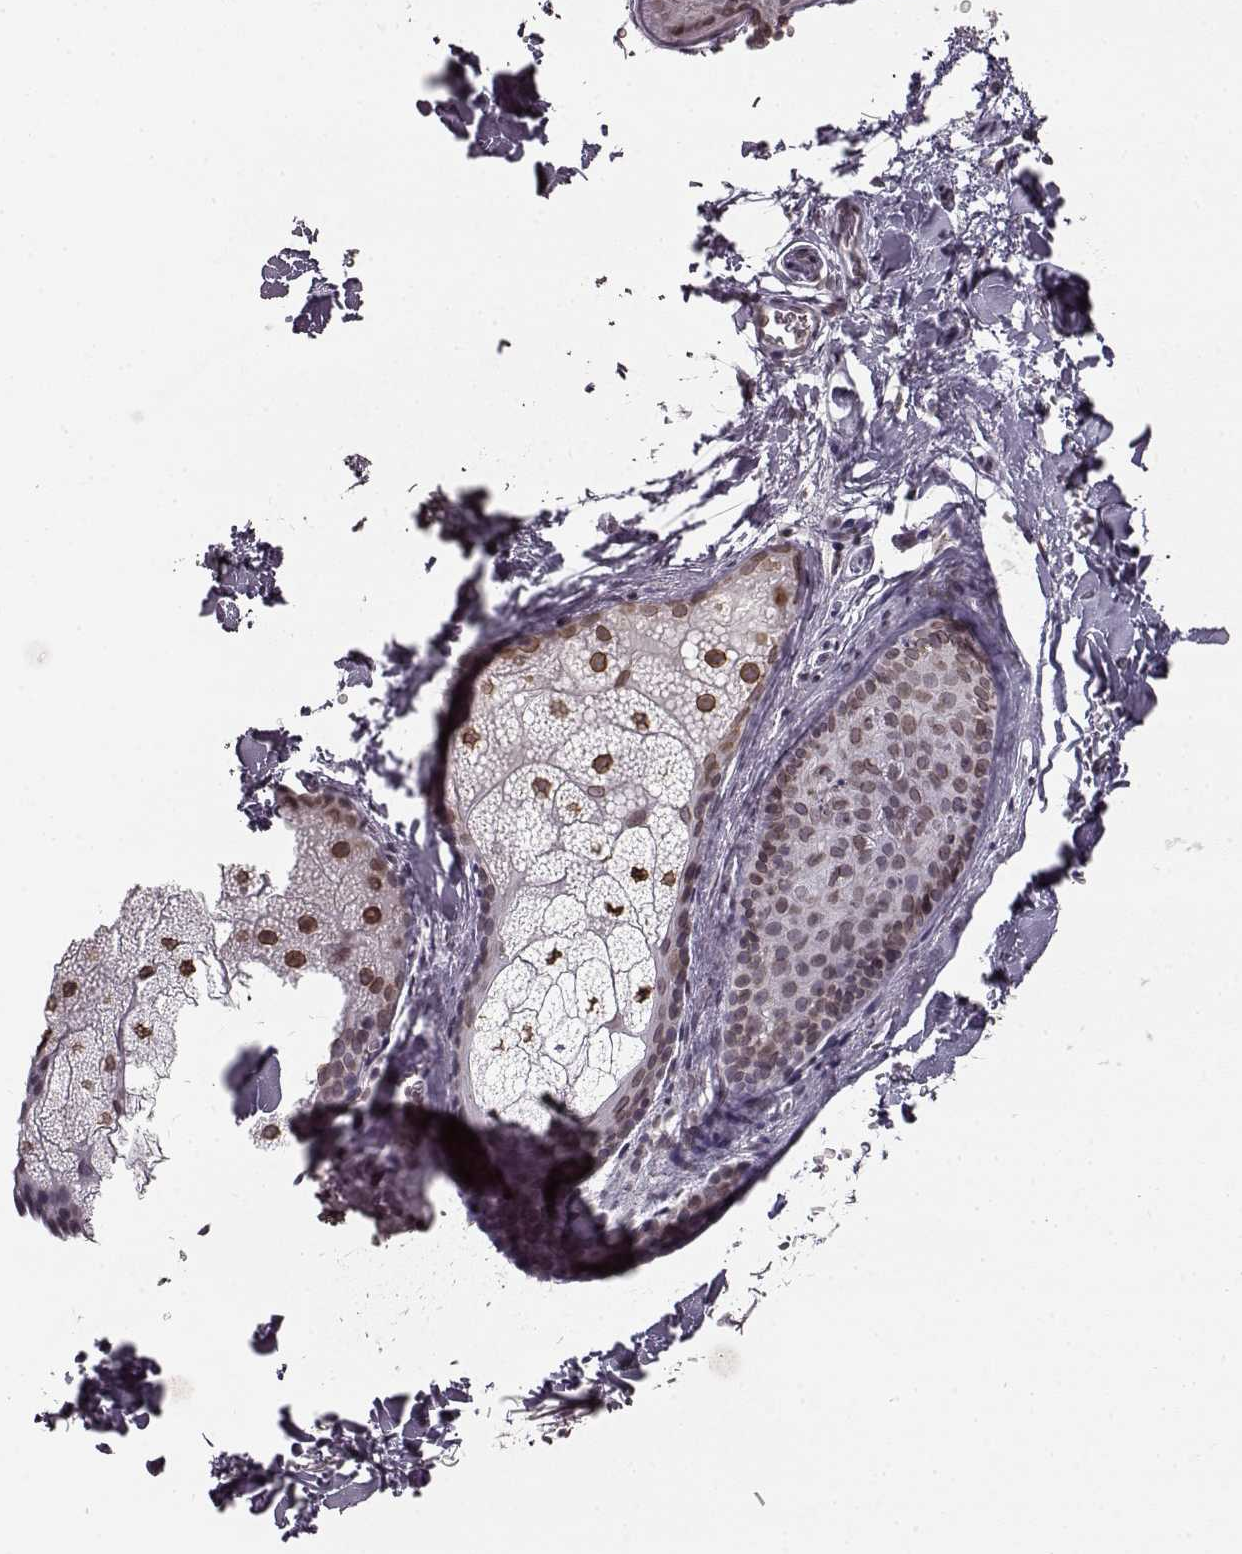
{"staining": {"intensity": "moderate", "quantity": ">75%", "location": "cytoplasmic/membranous,nuclear"}, "tissue": "skin cancer", "cell_type": "Tumor cells", "image_type": "cancer", "snomed": [{"axis": "morphology", "description": "Normal tissue, NOS"}, {"axis": "morphology", "description": "Basal cell carcinoma"}, {"axis": "topography", "description": "Skin"}], "caption": "Immunohistochemistry (IHC) histopathology image of skin cancer (basal cell carcinoma) stained for a protein (brown), which reveals medium levels of moderate cytoplasmic/membranous and nuclear expression in about >75% of tumor cells.", "gene": "DCAF12", "patient": {"sex": "male", "age": 46}}